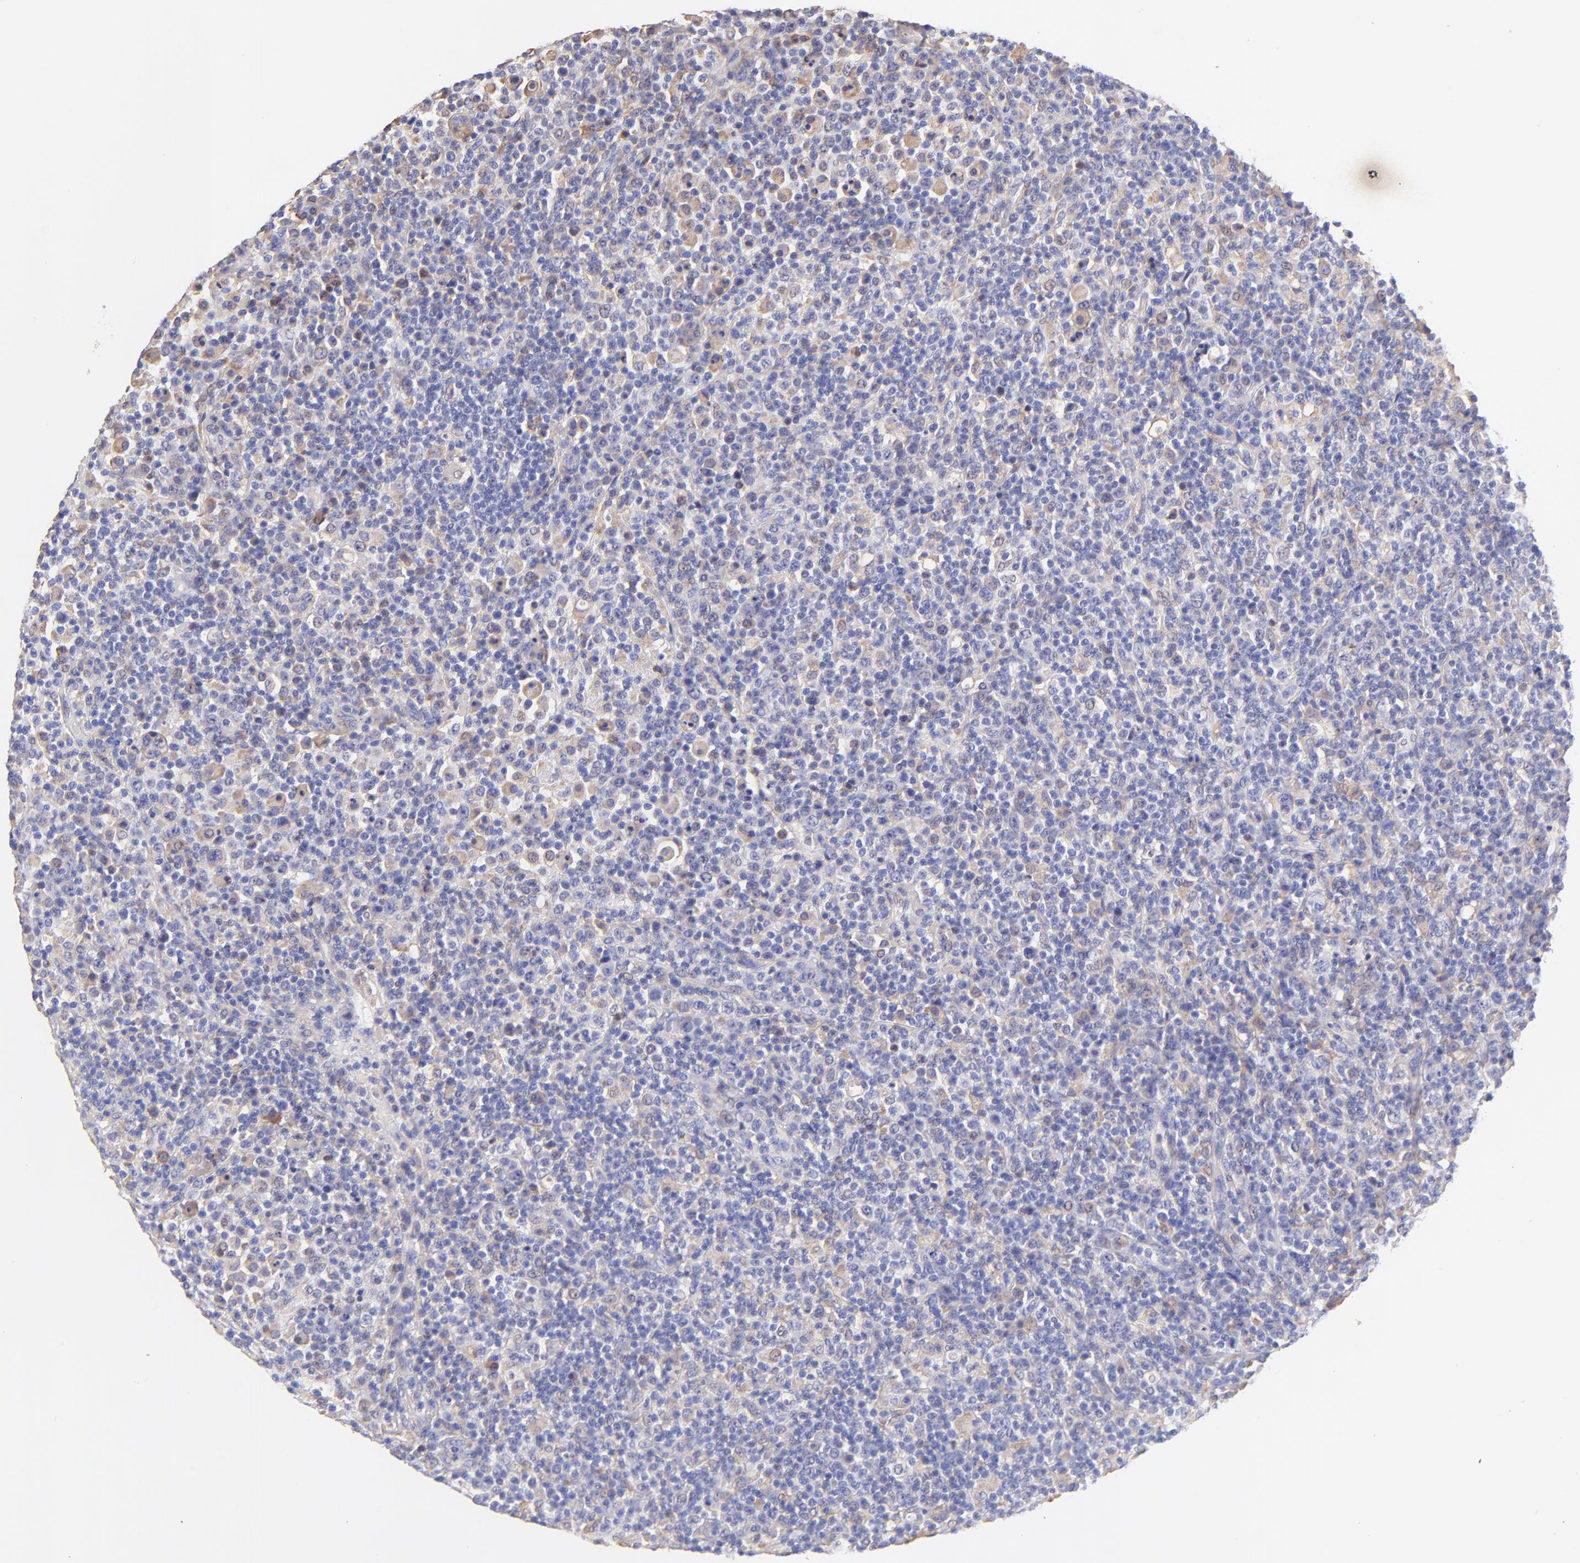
{"staining": {"intensity": "weak", "quantity": "<25%", "location": "cytoplasmic/membranous"}, "tissue": "lymphoma", "cell_type": "Tumor cells", "image_type": "cancer", "snomed": [{"axis": "morphology", "description": "Hodgkin's disease, NOS"}, {"axis": "topography", "description": "Lymph node"}], "caption": "DAB immunohistochemical staining of human Hodgkin's disease displays no significant positivity in tumor cells.", "gene": "BGN", "patient": {"sex": "male", "age": 65}}